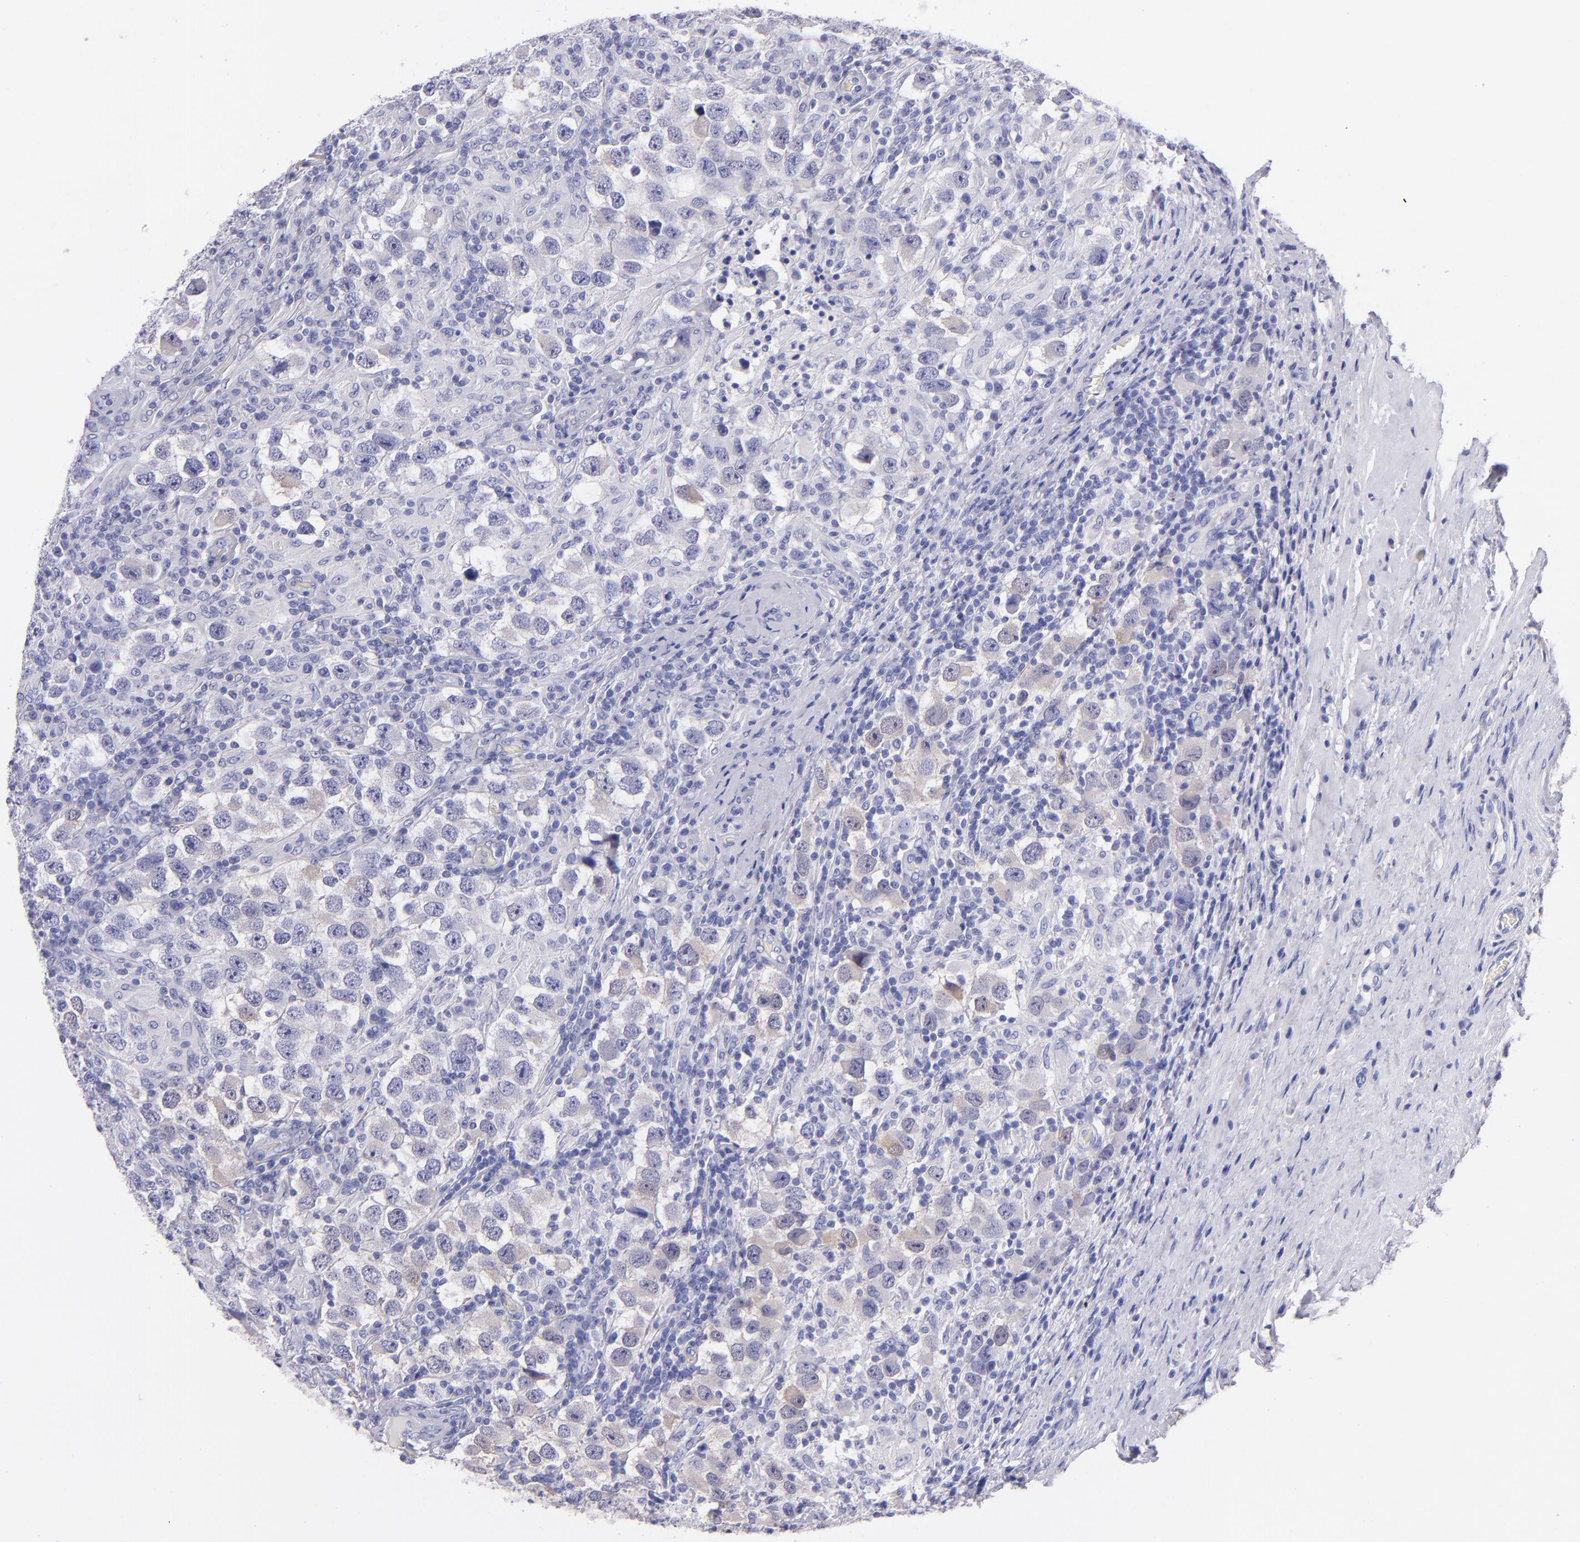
{"staining": {"intensity": "negative", "quantity": "none", "location": "none"}, "tissue": "testis cancer", "cell_type": "Tumor cells", "image_type": "cancer", "snomed": [{"axis": "morphology", "description": "Carcinoma, Embryonal, NOS"}, {"axis": "topography", "description": "Testis"}], "caption": "This is an IHC photomicrograph of testis cancer. There is no staining in tumor cells.", "gene": "UCHL1", "patient": {"sex": "male", "age": 21}}